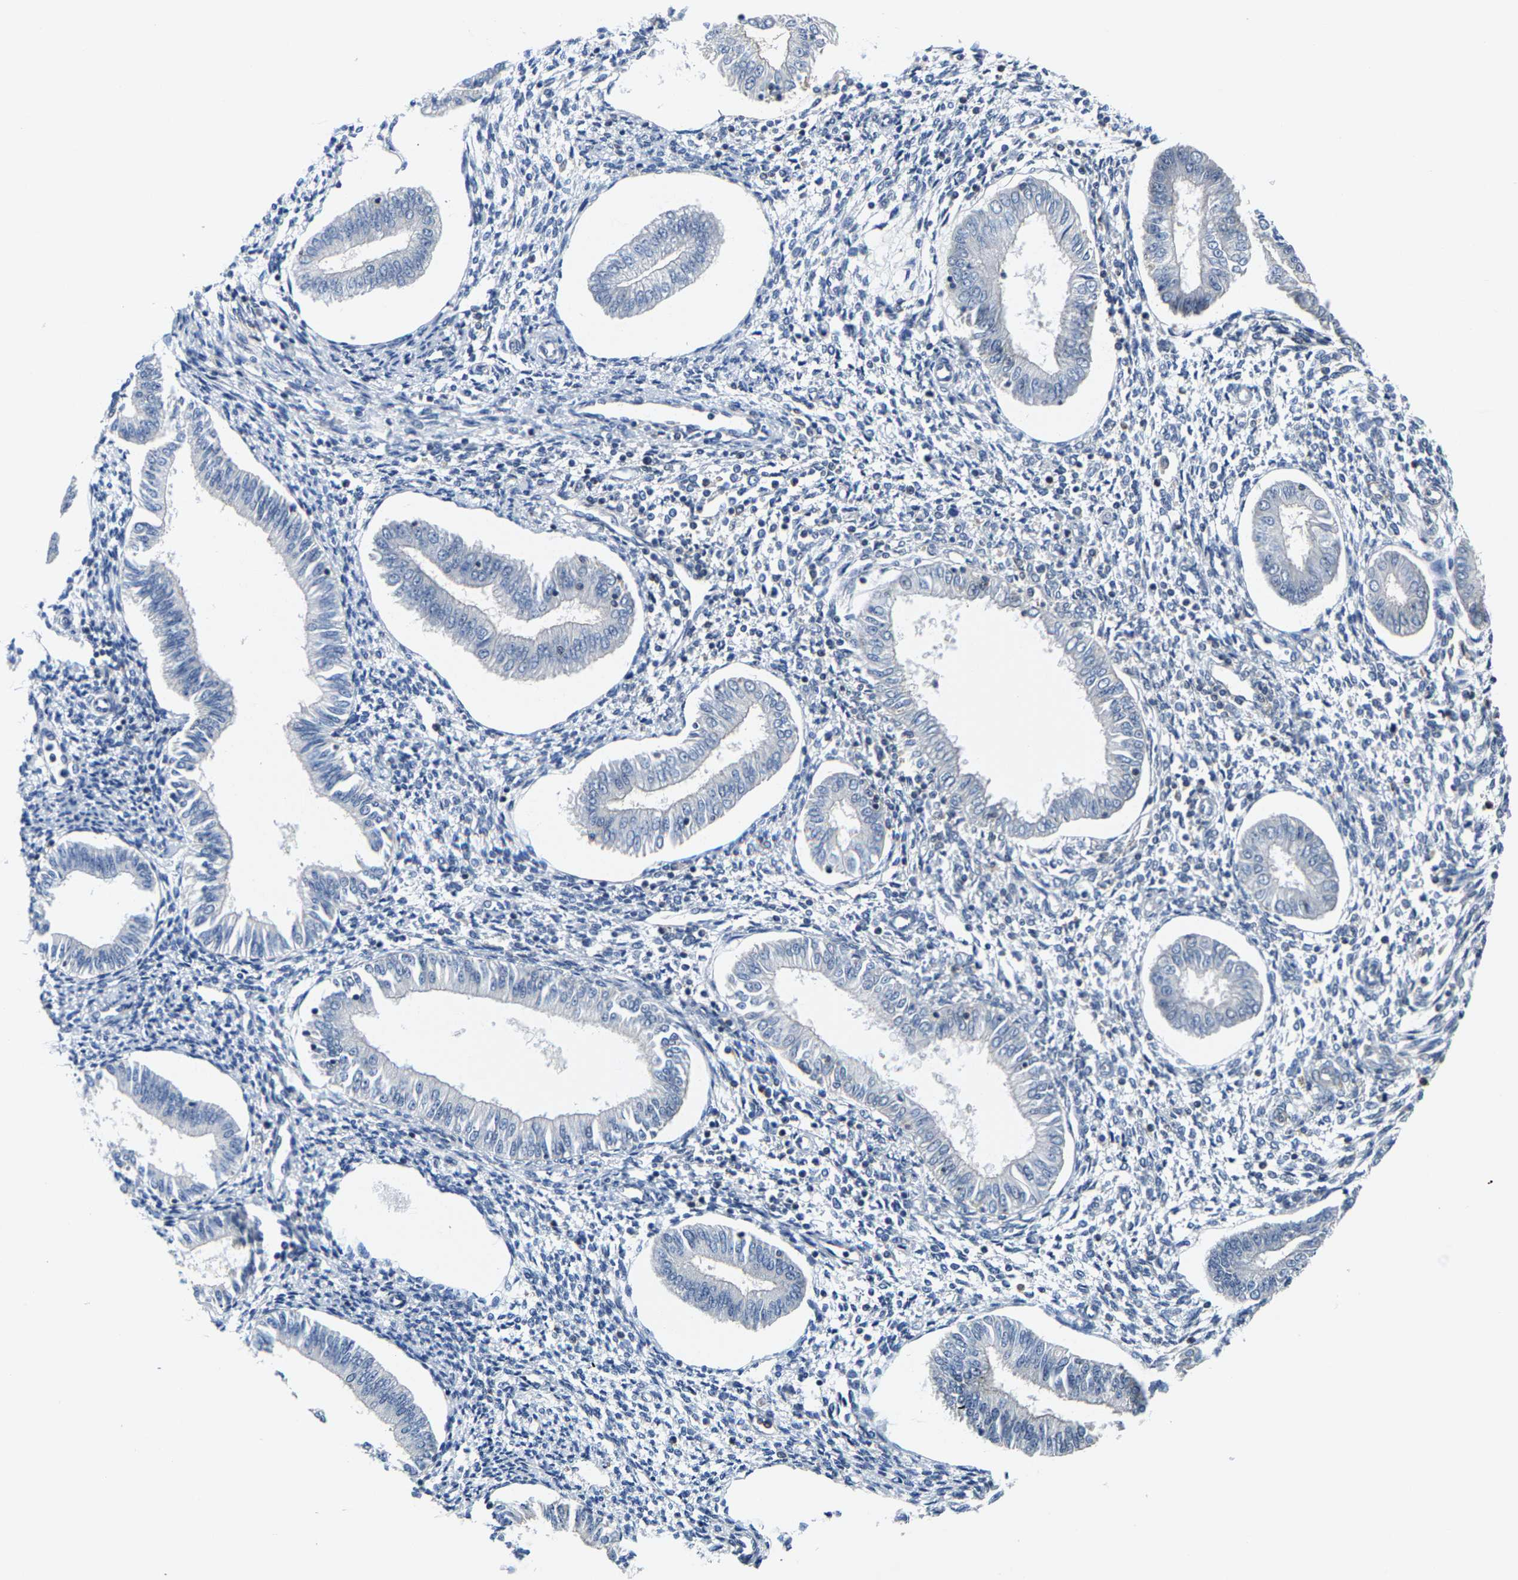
{"staining": {"intensity": "negative", "quantity": "none", "location": "none"}, "tissue": "endometrium", "cell_type": "Cells in endometrial stroma", "image_type": "normal", "snomed": [{"axis": "morphology", "description": "Normal tissue, NOS"}, {"axis": "topography", "description": "Endometrium"}], "caption": "IHC image of normal endometrium: endometrium stained with DAB exhibits no significant protein expression in cells in endometrial stroma.", "gene": "SHMT2", "patient": {"sex": "female", "age": 50}}